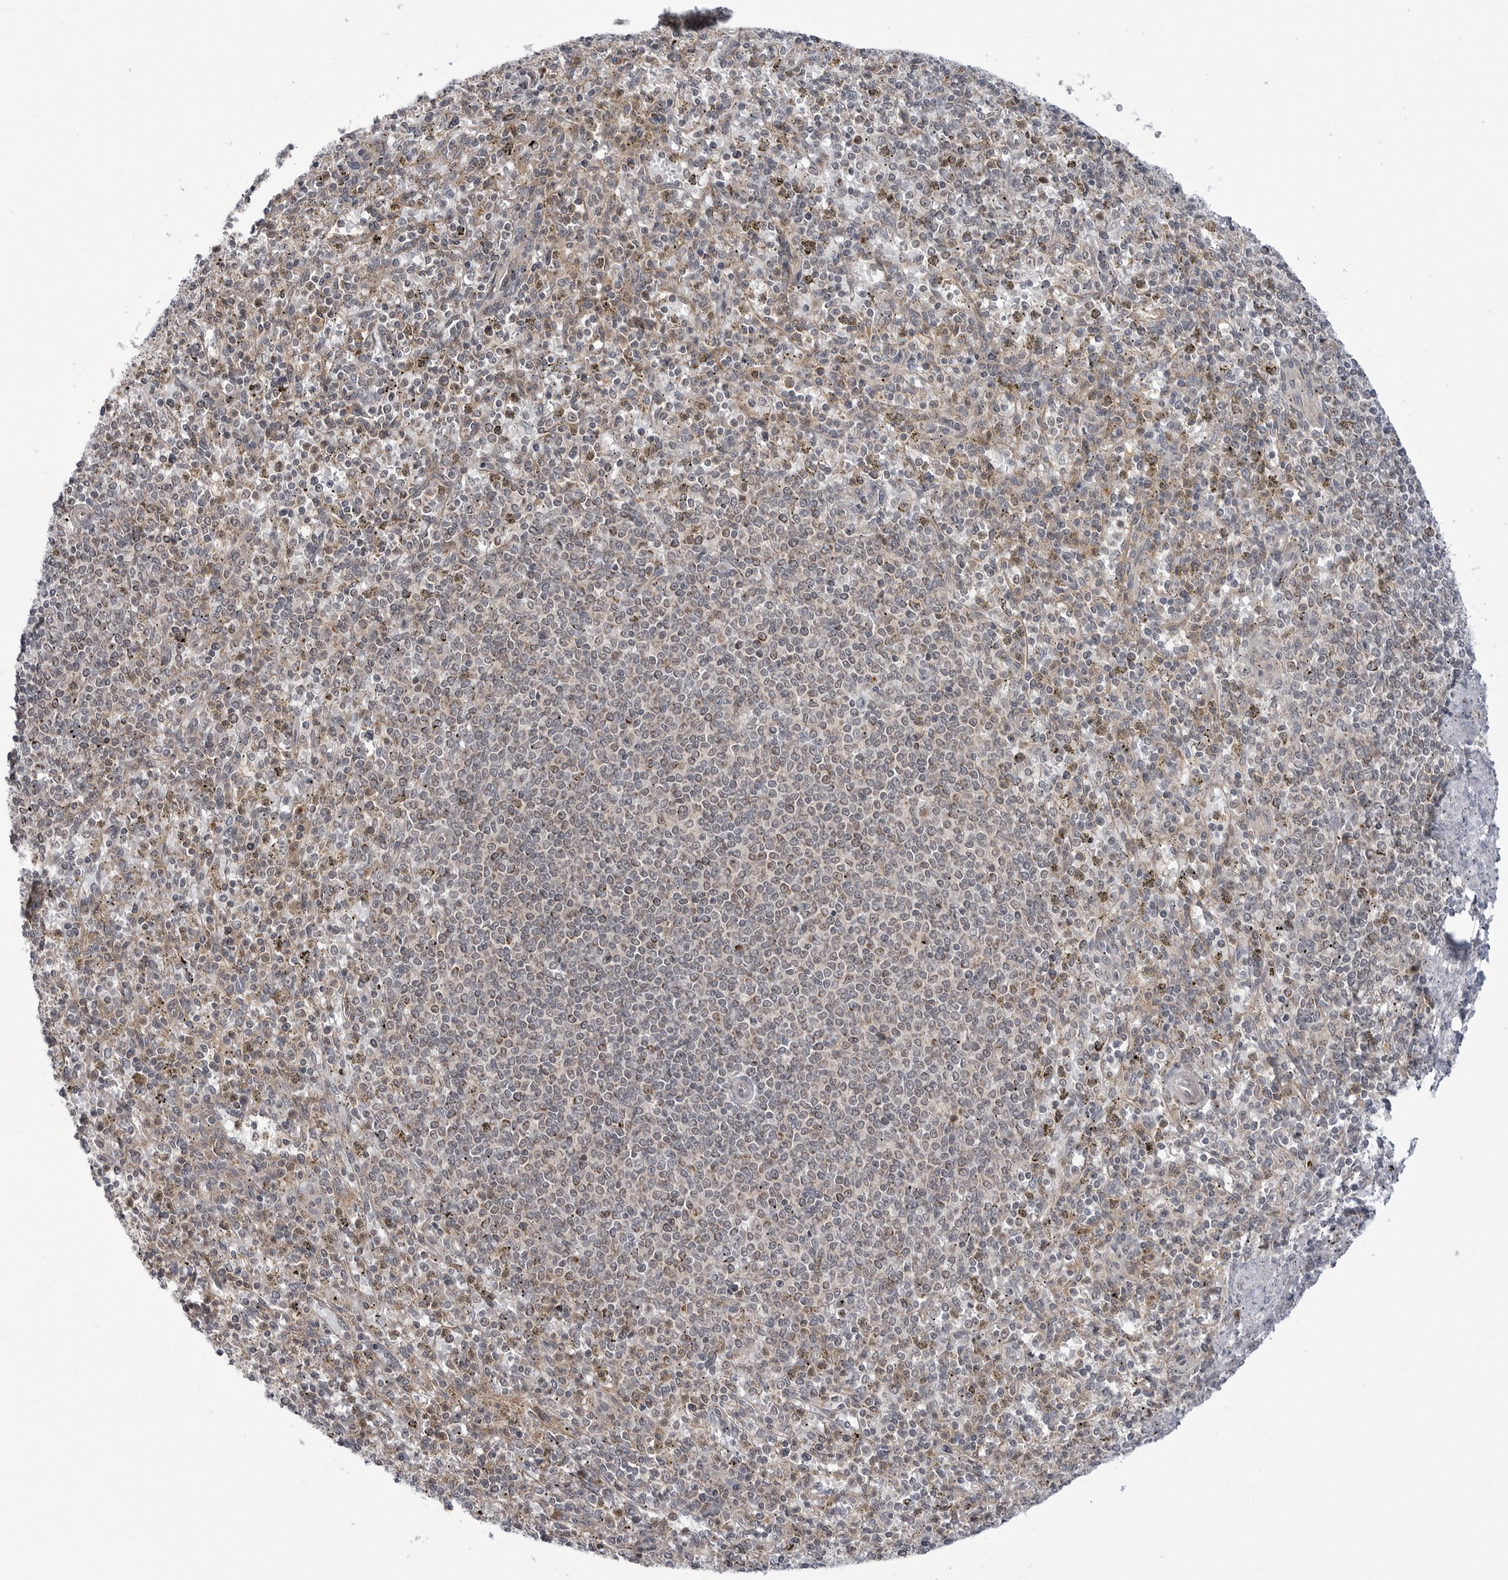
{"staining": {"intensity": "weak", "quantity": "<25%", "location": "cytoplasmic/membranous"}, "tissue": "spleen", "cell_type": "Cells in red pulp", "image_type": "normal", "snomed": [{"axis": "morphology", "description": "Normal tissue, NOS"}, {"axis": "topography", "description": "Spleen"}], "caption": "The immunohistochemistry histopathology image has no significant staining in cells in red pulp of spleen. (DAB (3,3'-diaminobenzidine) immunohistochemistry (IHC) with hematoxylin counter stain).", "gene": "CCDC18", "patient": {"sex": "male", "age": 72}}